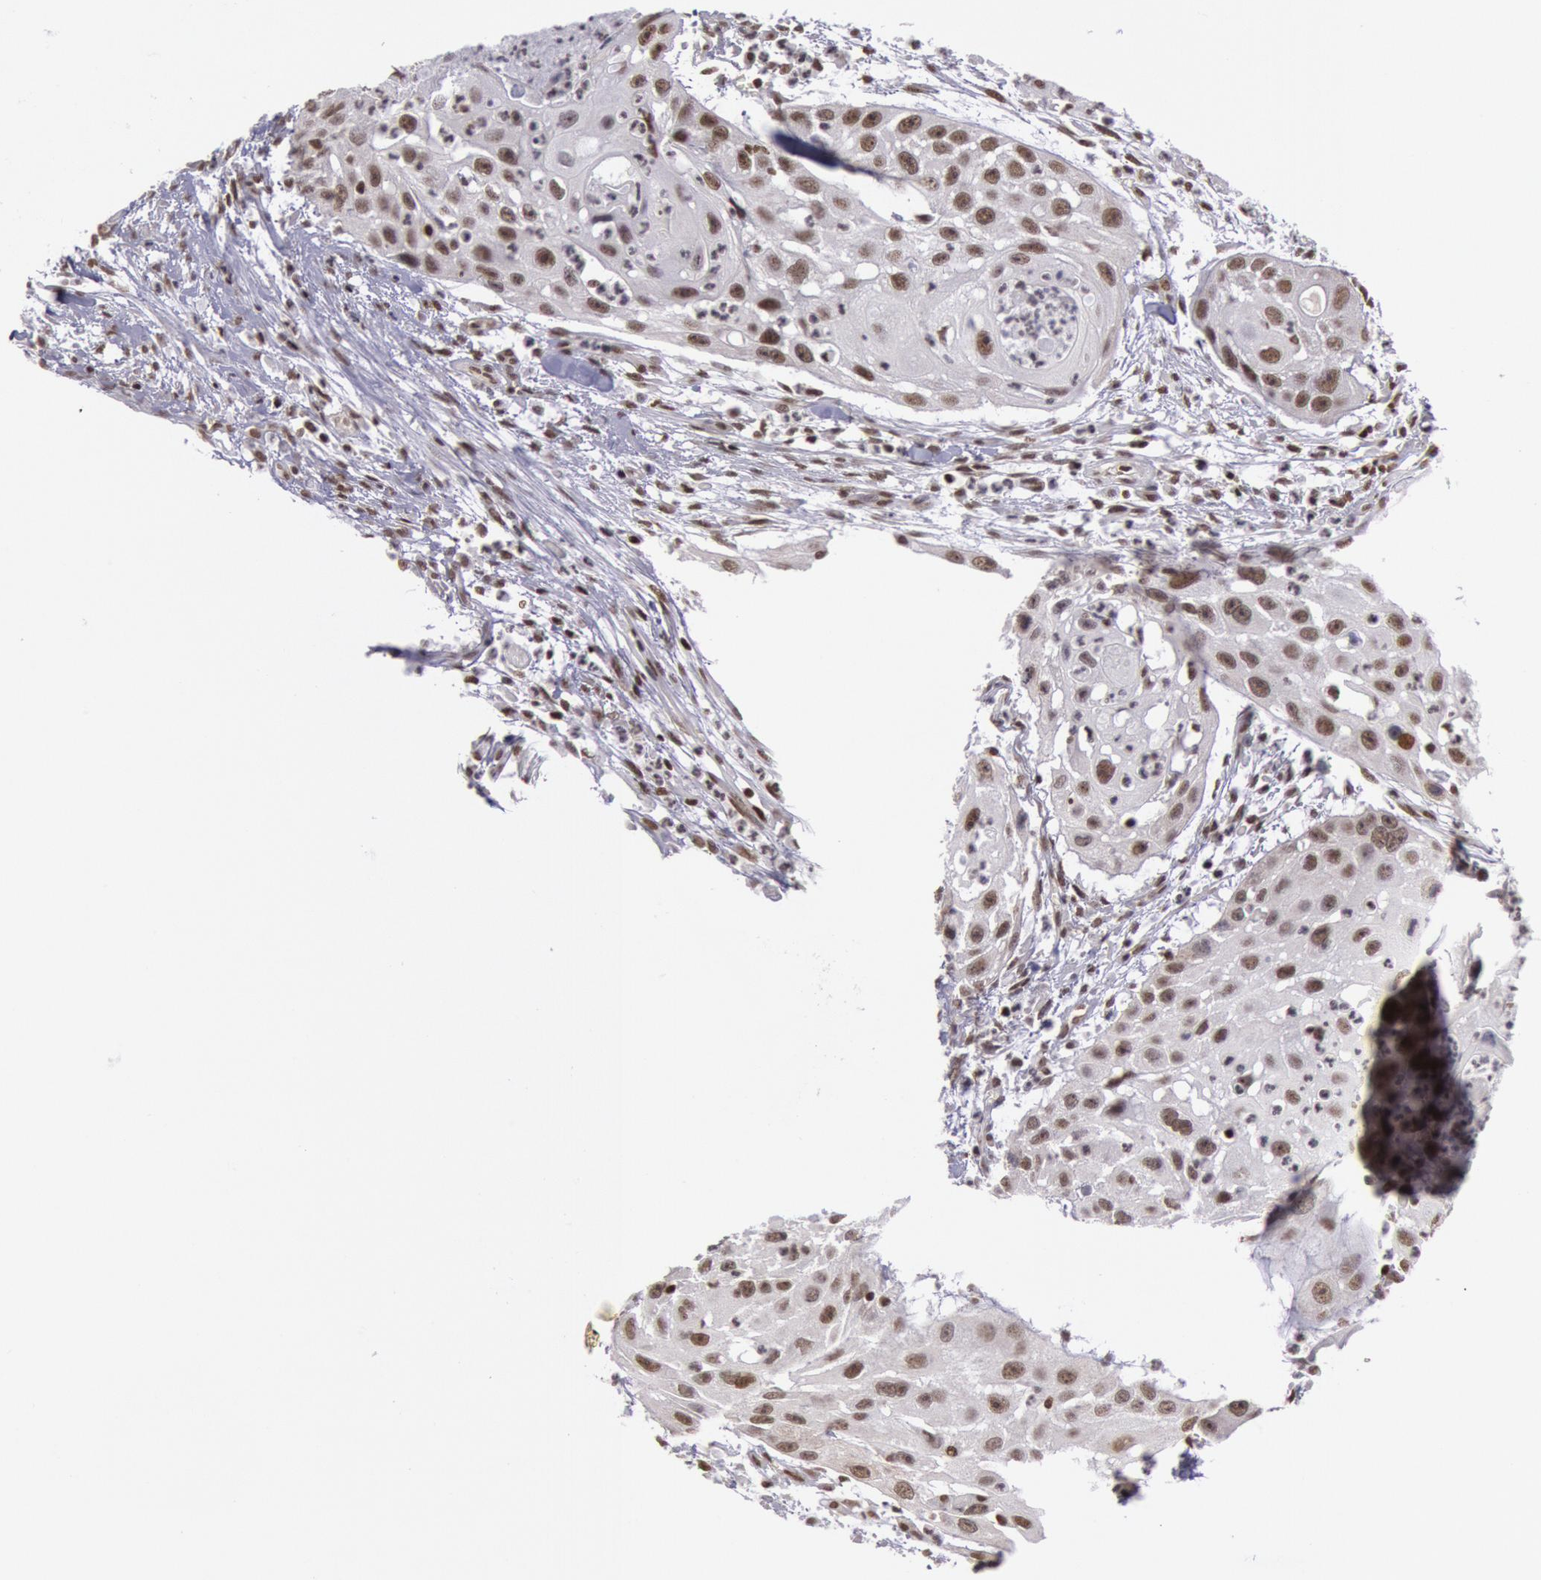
{"staining": {"intensity": "moderate", "quantity": ">75%", "location": "nuclear"}, "tissue": "head and neck cancer", "cell_type": "Tumor cells", "image_type": "cancer", "snomed": [{"axis": "morphology", "description": "Squamous cell carcinoma, NOS"}, {"axis": "topography", "description": "Head-Neck"}], "caption": "Immunohistochemistry (IHC) of head and neck cancer reveals medium levels of moderate nuclear expression in about >75% of tumor cells. Immunohistochemistry (IHC) stains the protein of interest in brown and the nuclei are stained blue.", "gene": "NKAP", "patient": {"sex": "male", "age": 64}}